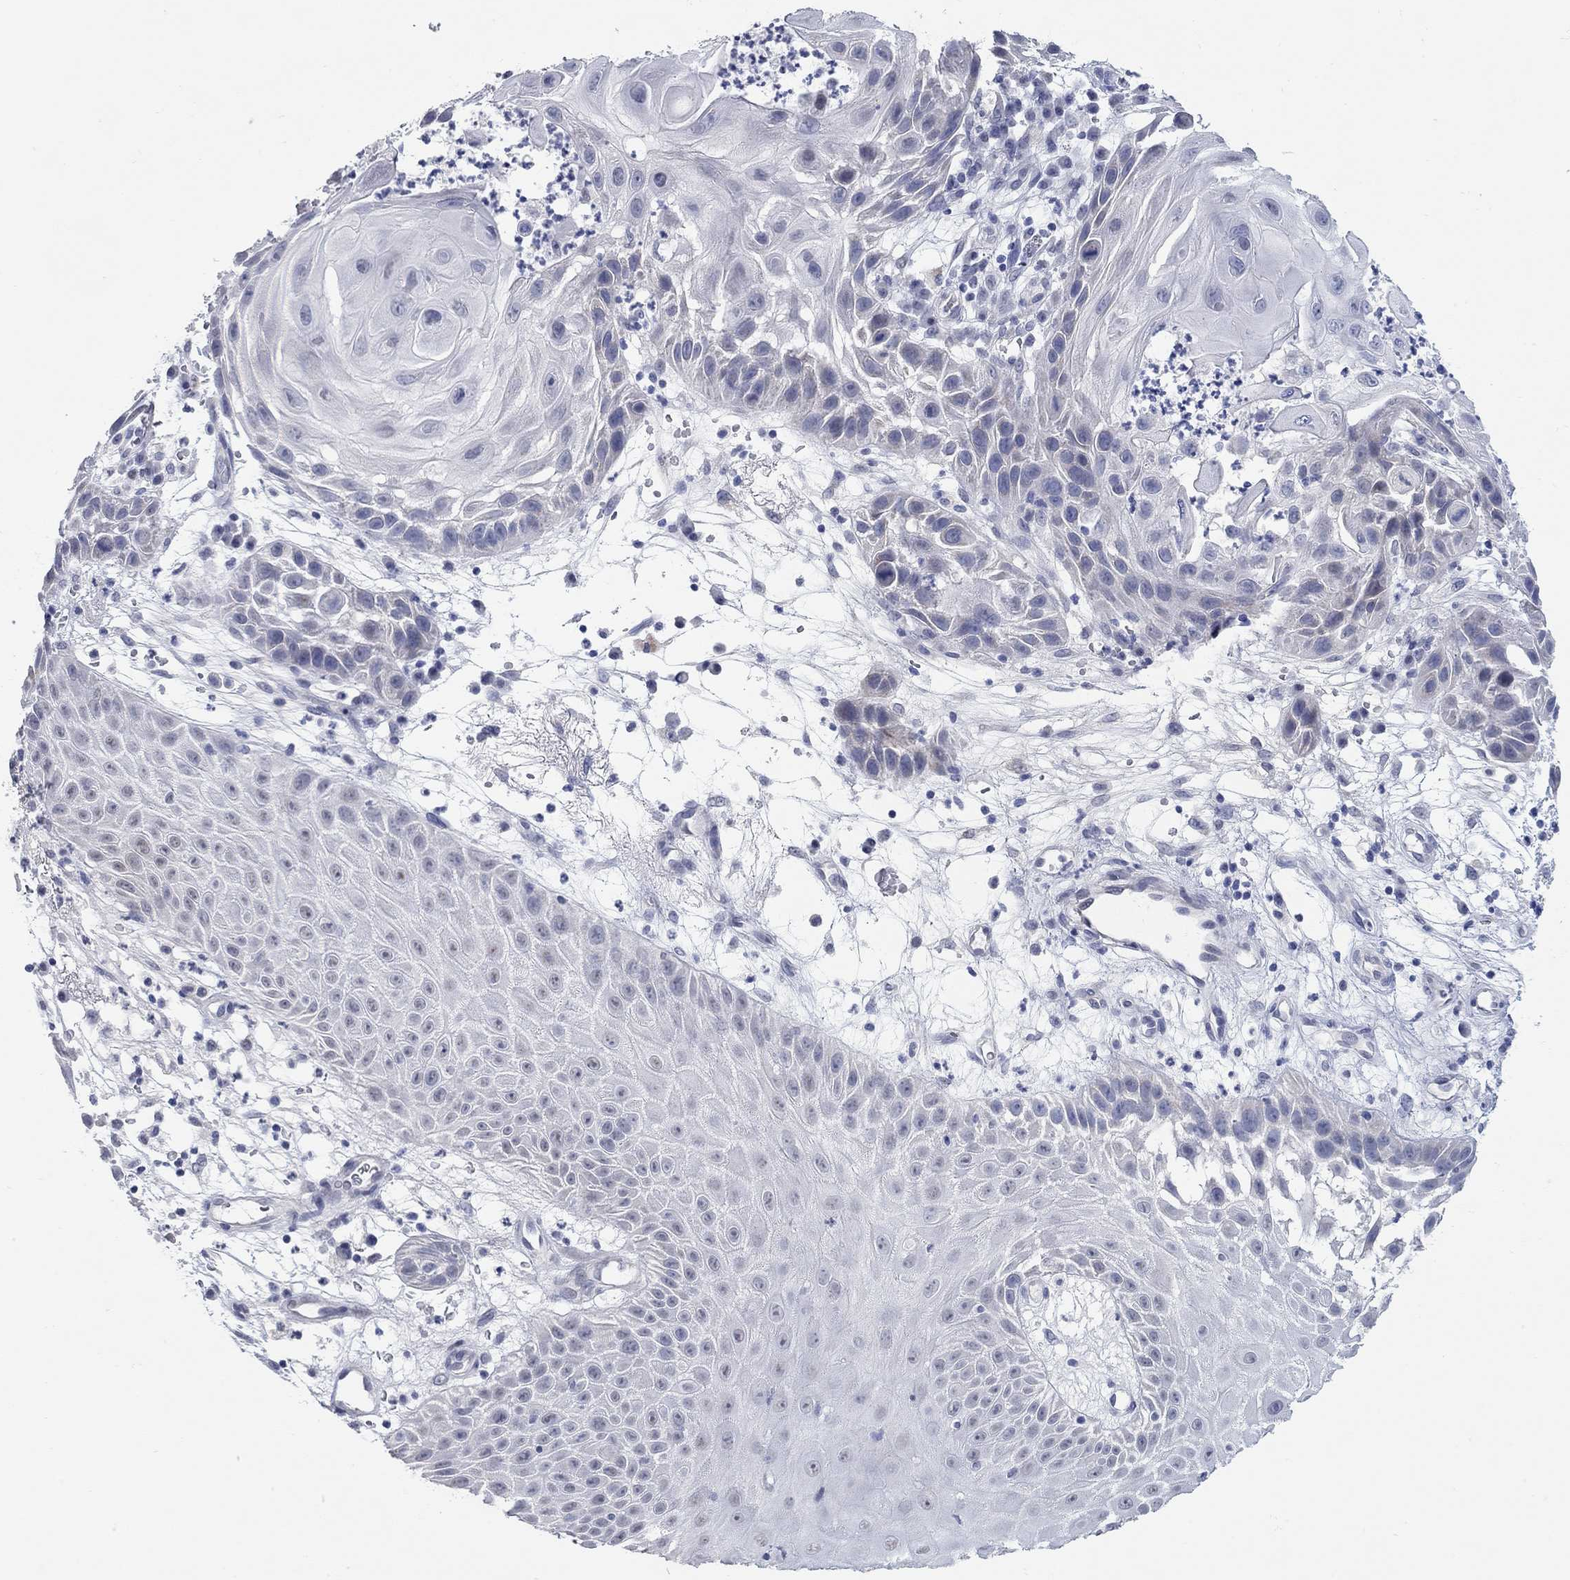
{"staining": {"intensity": "negative", "quantity": "none", "location": "none"}, "tissue": "skin cancer", "cell_type": "Tumor cells", "image_type": "cancer", "snomed": [{"axis": "morphology", "description": "Normal tissue, NOS"}, {"axis": "morphology", "description": "Squamous cell carcinoma, NOS"}, {"axis": "topography", "description": "Skin"}], "caption": "Protein analysis of skin cancer (squamous cell carcinoma) displays no significant expression in tumor cells.", "gene": "WASF3", "patient": {"sex": "male", "age": 79}}